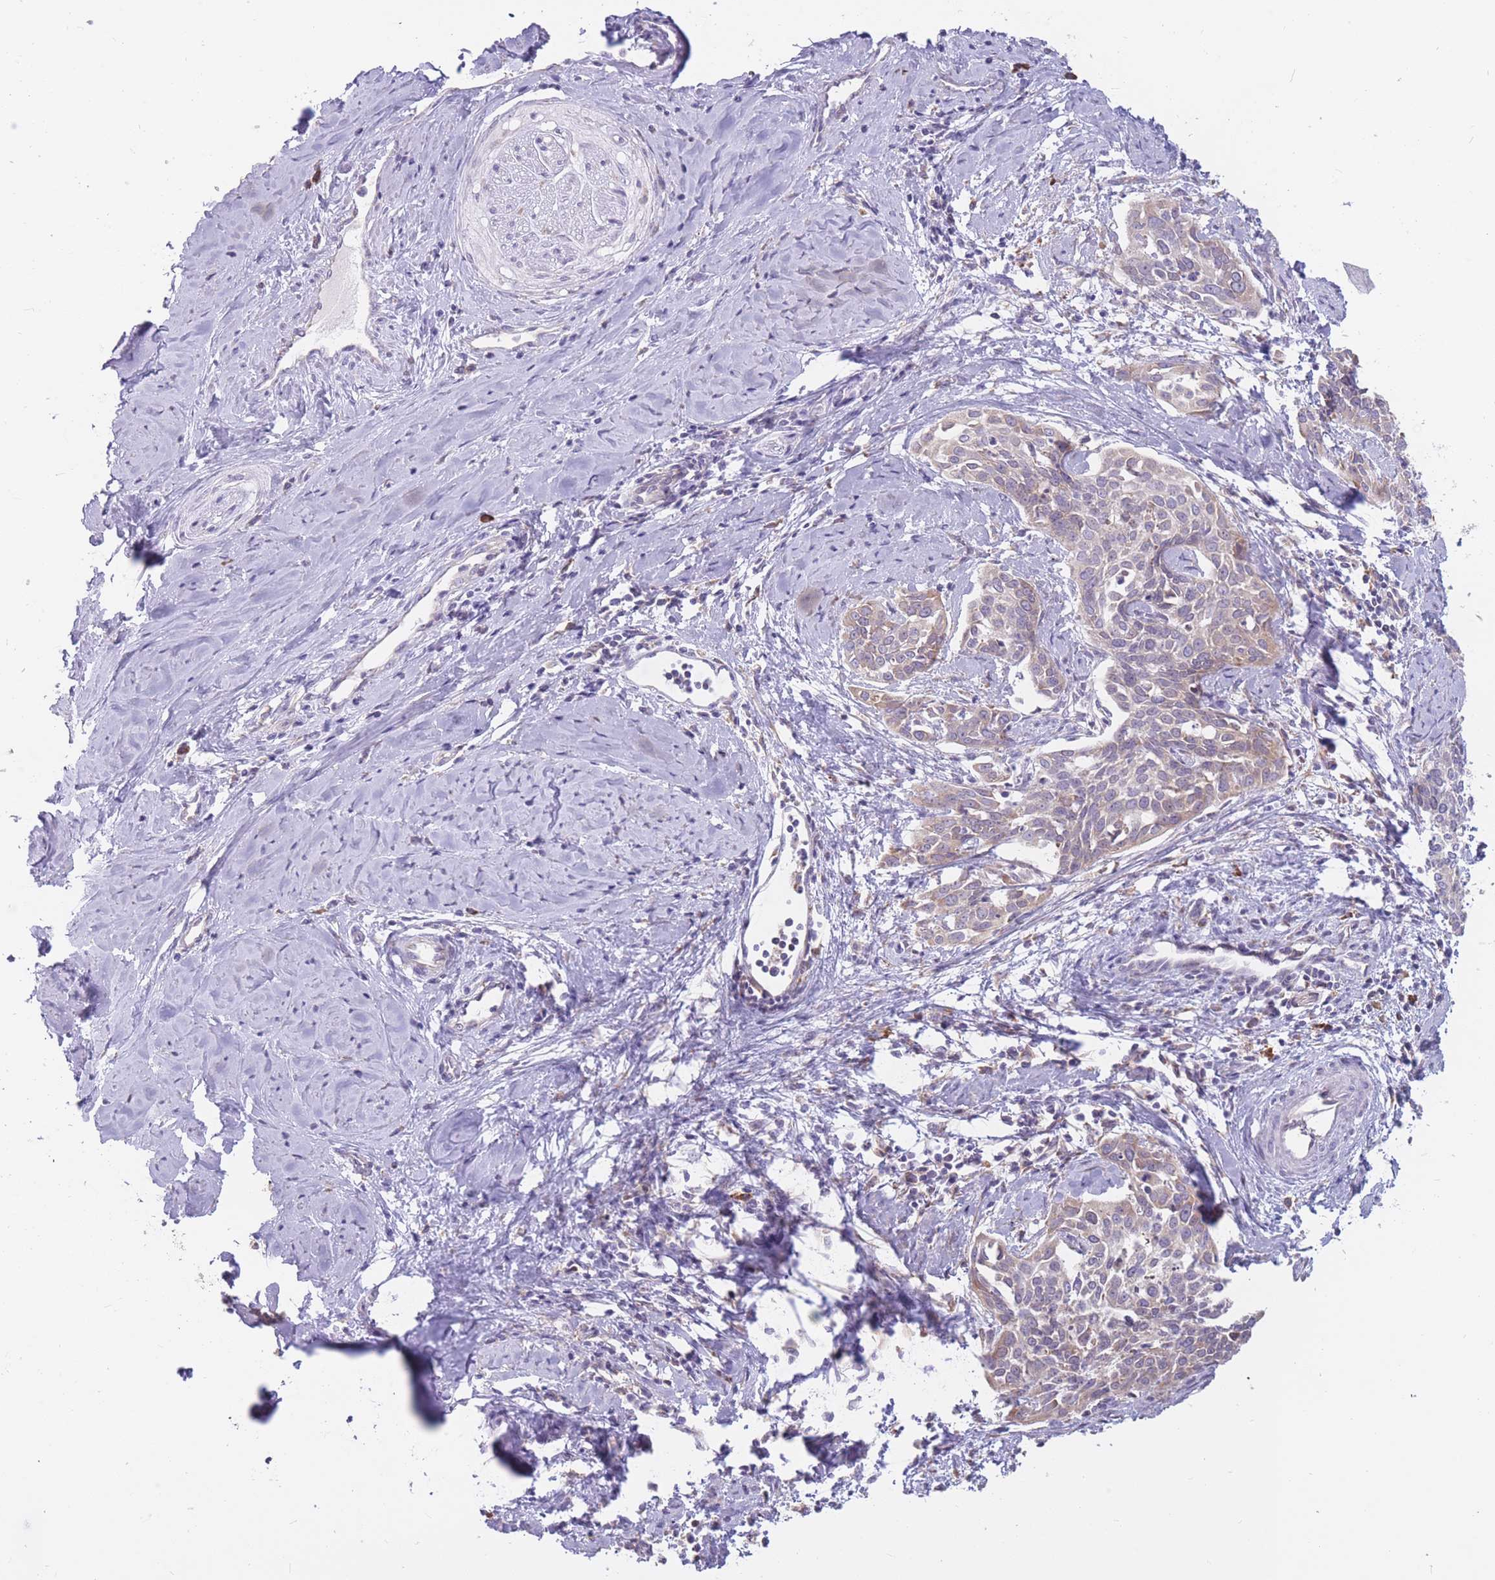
{"staining": {"intensity": "weak", "quantity": "25%-75%", "location": "cytoplasmic/membranous"}, "tissue": "cervical cancer", "cell_type": "Tumor cells", "image_type": "cancer", "snomed": [{"axis": "morphology", "description": "Squamous cell carcinoma, NOS"}, {"axis": "topography", "description": "Cervix"}], "caption": "A low amount of weak cytoplasmic/membranous expression is identified in about 25%-75% of tumor cells in cervical cancer (squamous cell carcinoma) tissue.", "gene": "TRAPPC5", "patient": {"sex": "female", "age": 44}}